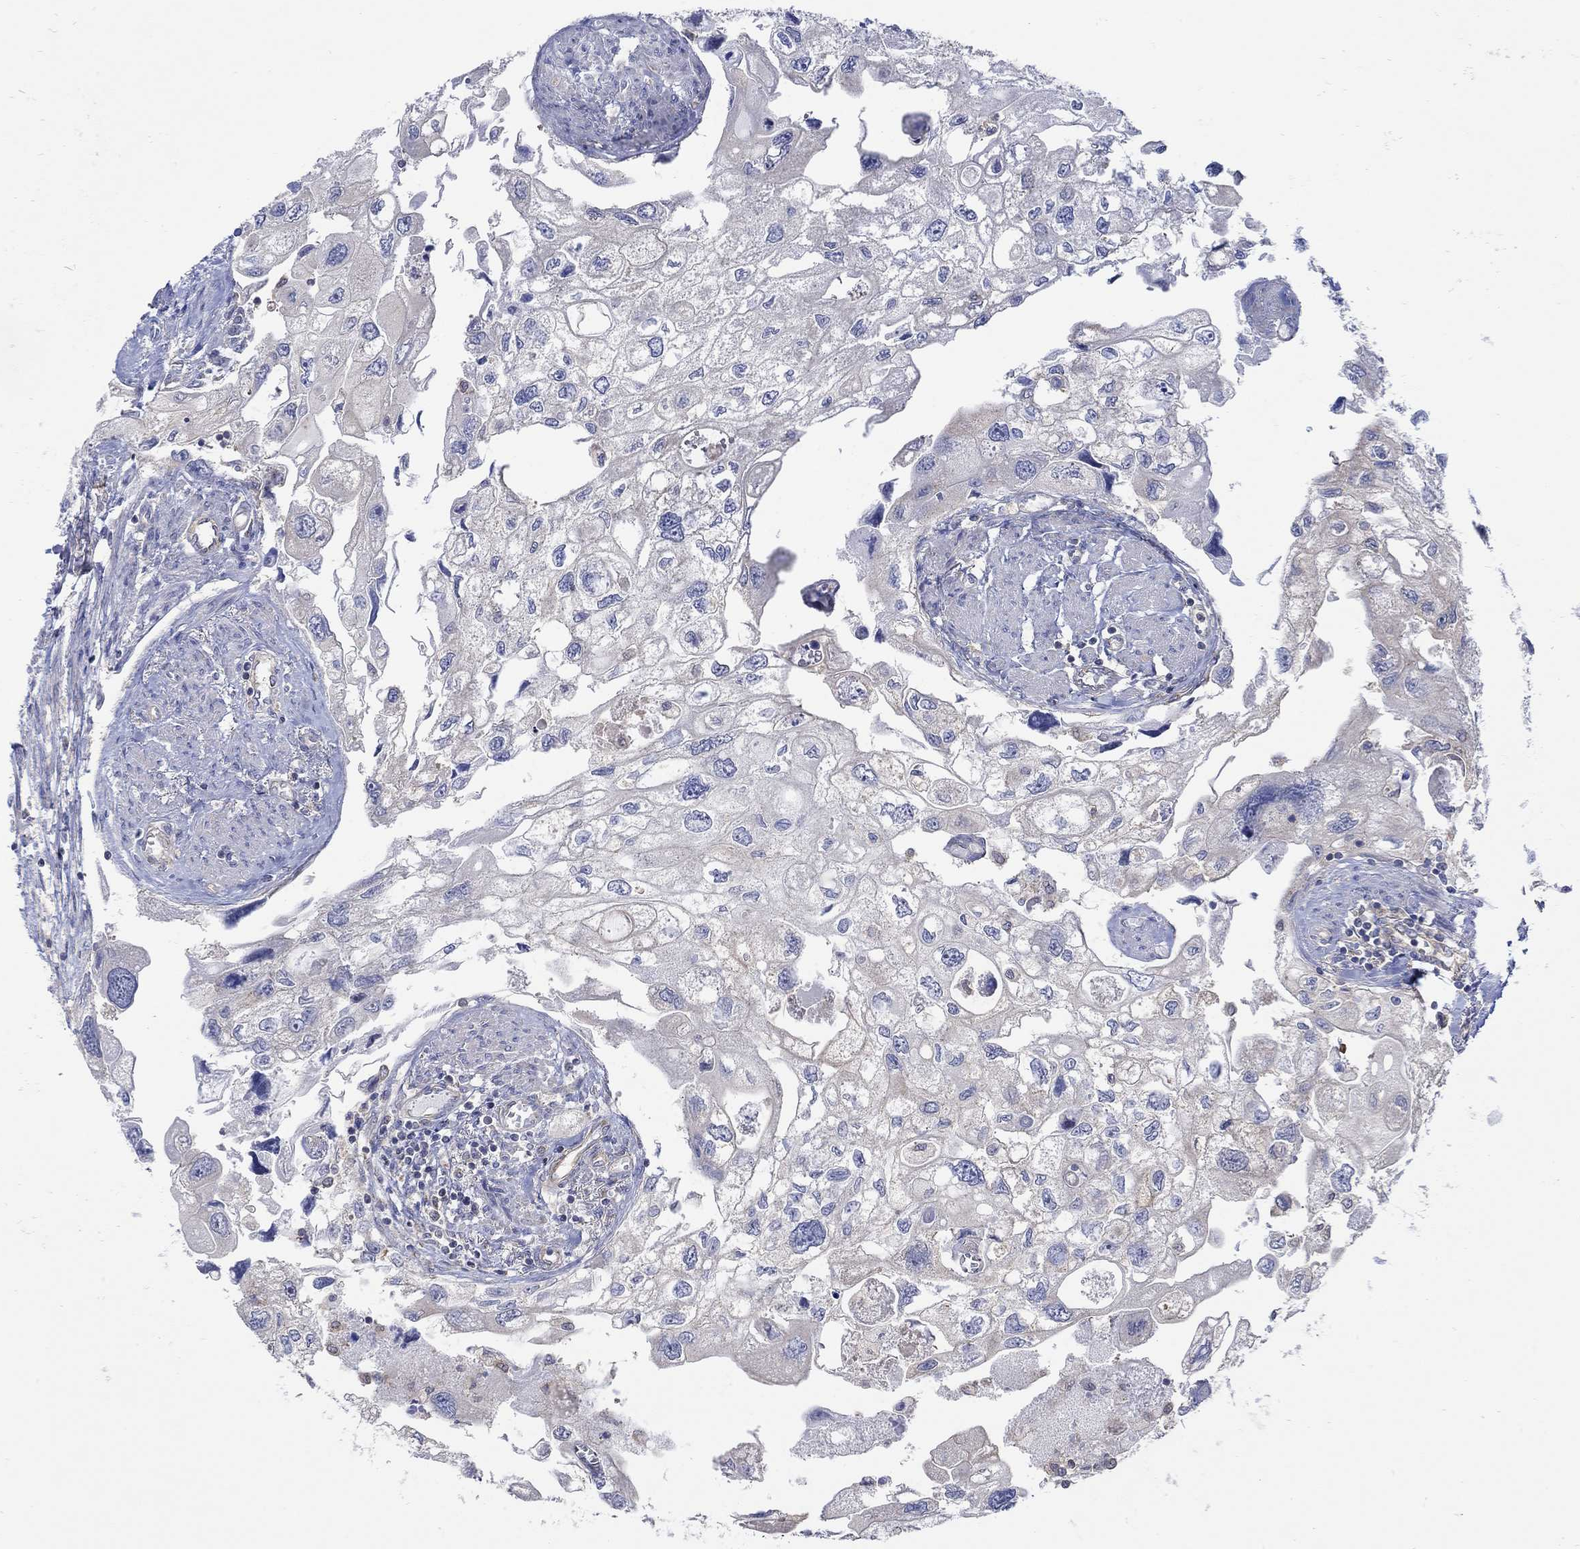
{"staining": {"intensity": "negative", "quantity": "none", "location": "none"}, "tissue": "urothelial cancer", "cell_type": "Tumor cells", "image_type": "cancer", "snomed": [{"axis": "morphology", "description": "Urothelial carcinoma, High grade"}, {"axis": "topography", "description": "Urinary bladder"}], "caption": "There is no significant positivity in tumor cells of urothelial cancer.", "gene": "TEKT3", "patient": {"sex": "male", "age": 59}}